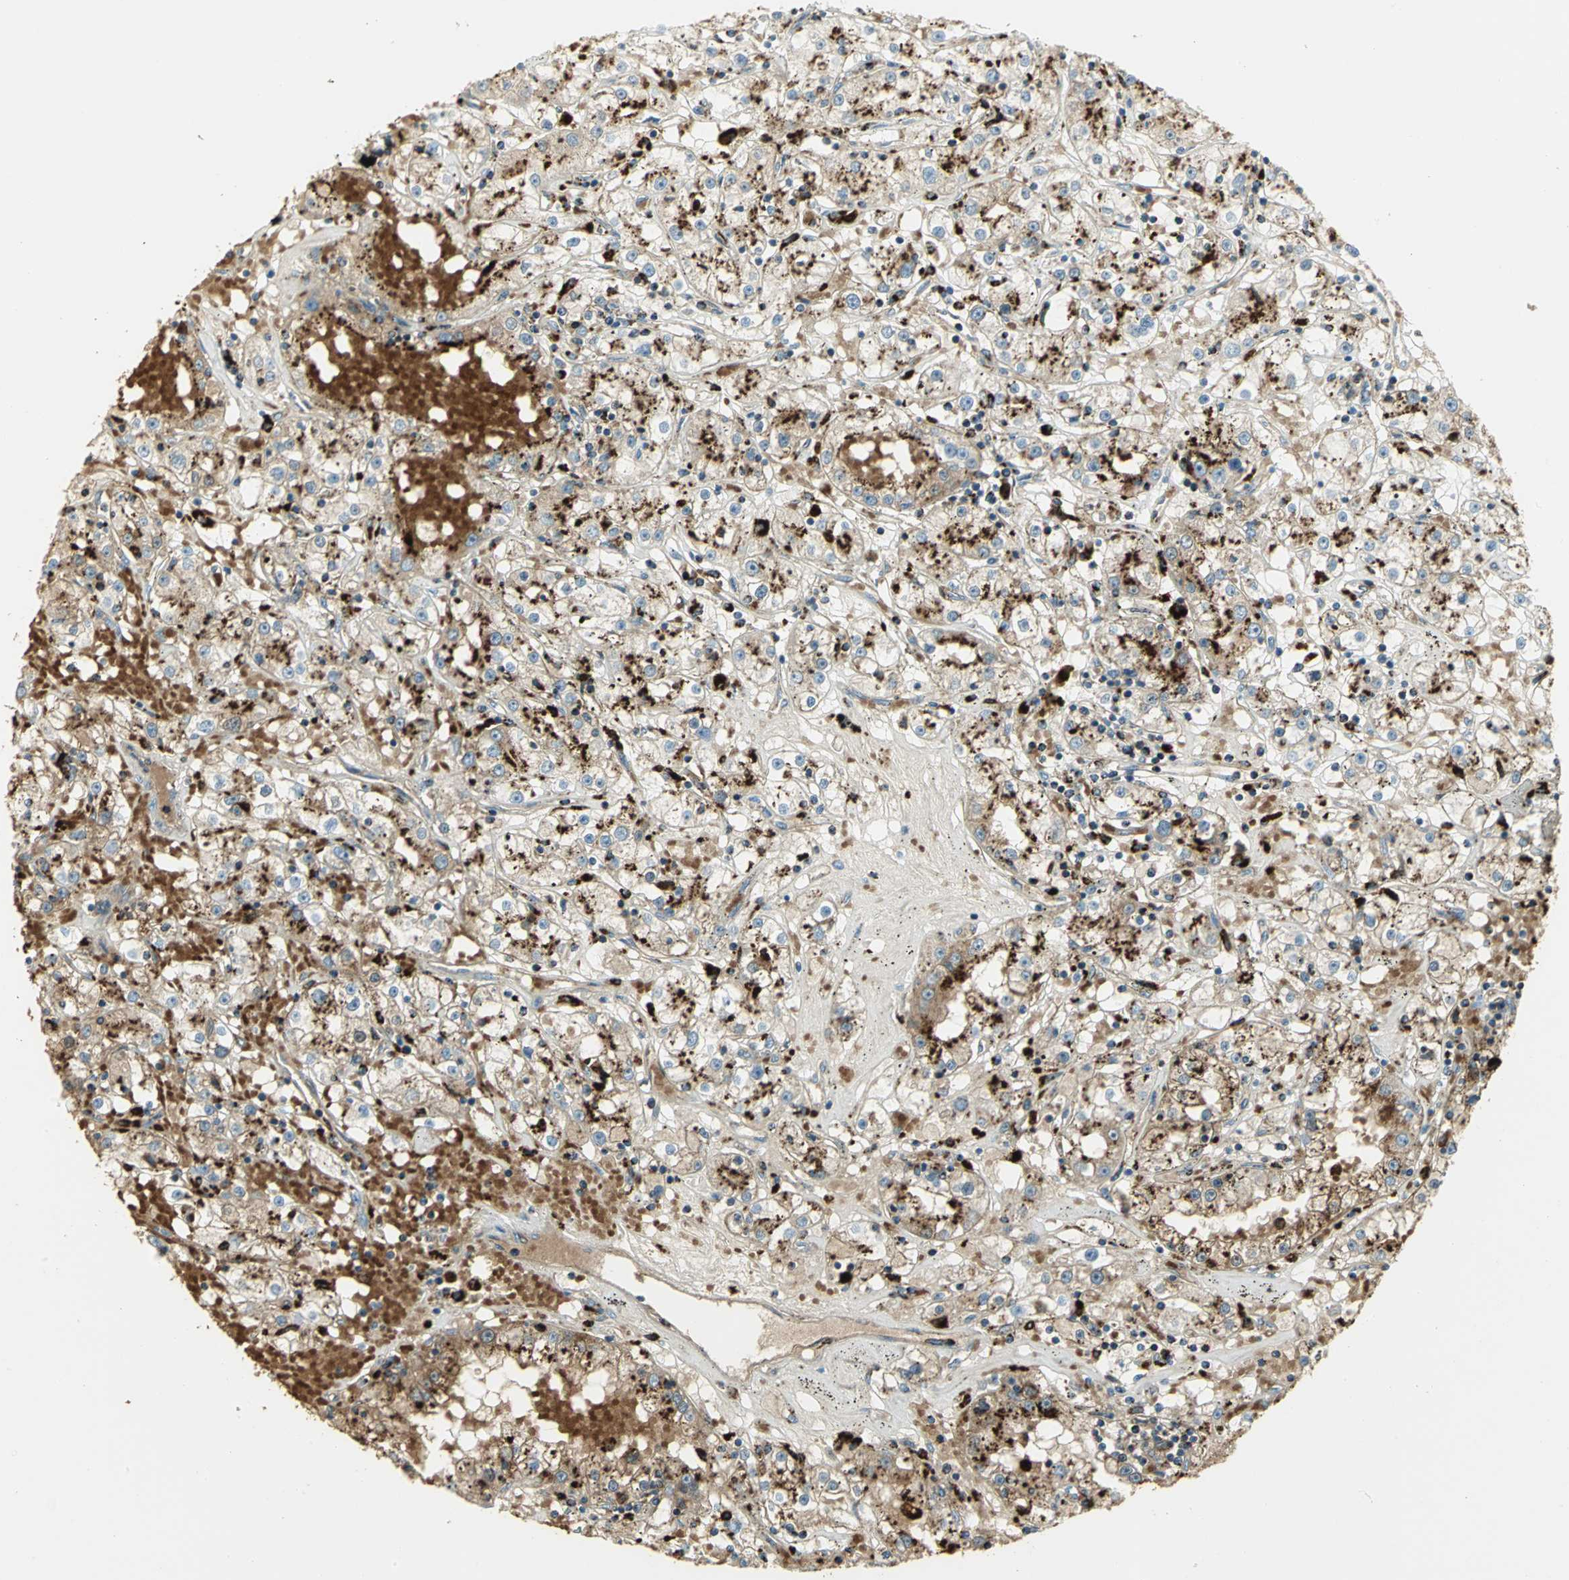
{"staining": {"intensity": "strong", "quantity": ">75%", "location": "cytoplasmic/membranous"}, "tissue": "renal cancer", "cell_type": "Tumor cells", "image_type": "cancer", "snomed": [{"axis": "morphology", "description": "Adenocarcinoma, NOS"}, {"axis": "topography", "description": "Kidney"}], "caption": "Approximately >75% of tumor cells in human renal cancer (adenocarcinoma) display strong cytoplasmic/membranous protein staining as visualized by brown immunohistochemical staining.", "gene": "ARSA", "patient": {"sex": "male", "age": 56}}